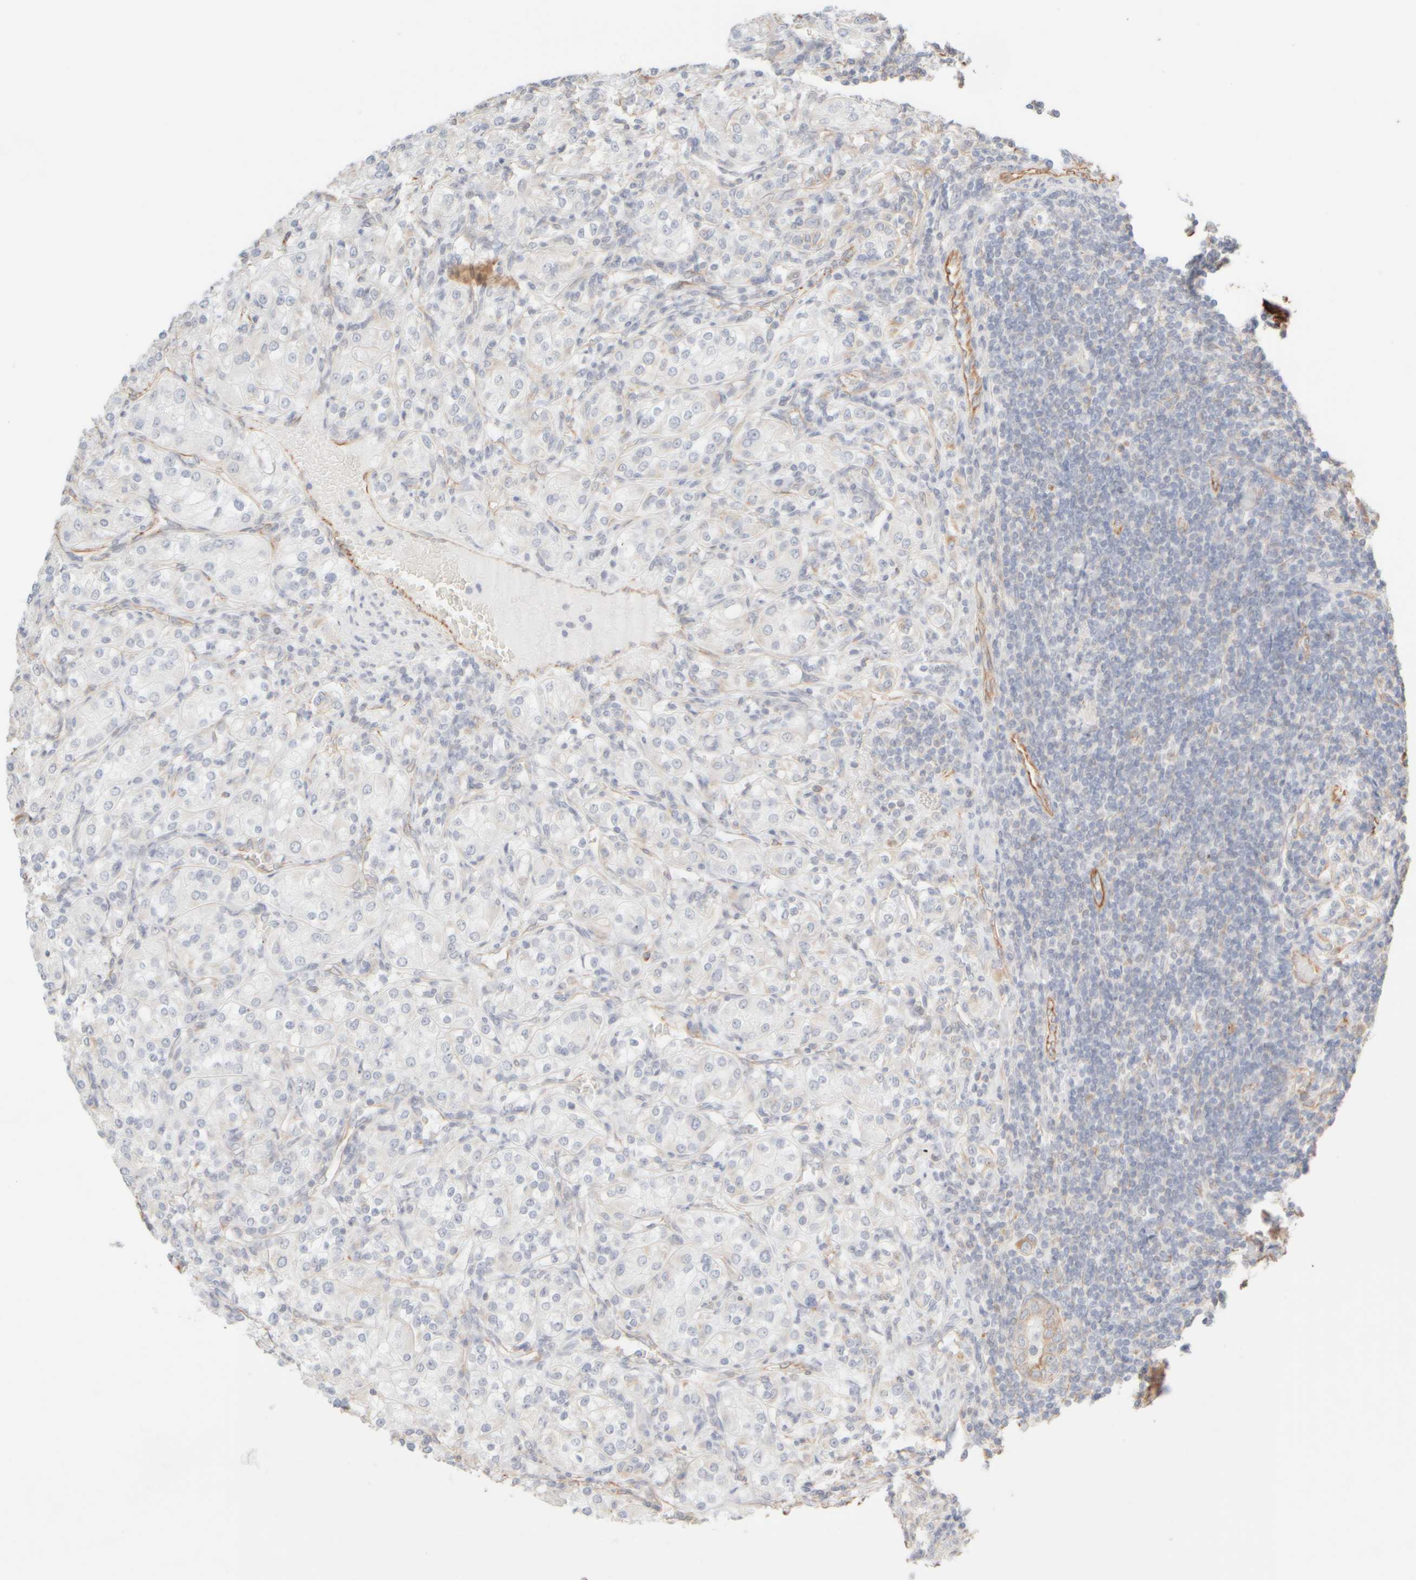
{"staining": {"intensity": "negative", "quantity": "none", "location": "none"}, "tissue": "renal cancer", "cell_type": "Tumor cells", "image_type": "cancer", "snomed": [{"axis": "morphology", "description": "Adenocarcinoma, NOS"}, {"axis": "topography", "description": "Kidney"}], "caption": "A high-resolution histopathology image shows immunohistochemistry staining of renal cancer (adenocarcinoma), which exhibits no significant positivity in tumor cells. (Brightfield microscopy of DAB (3,3'-diaminobenzidine) IHC at high magnification).", "gene": "KRT15", "patient": {"sex": "male", "age": 77}}